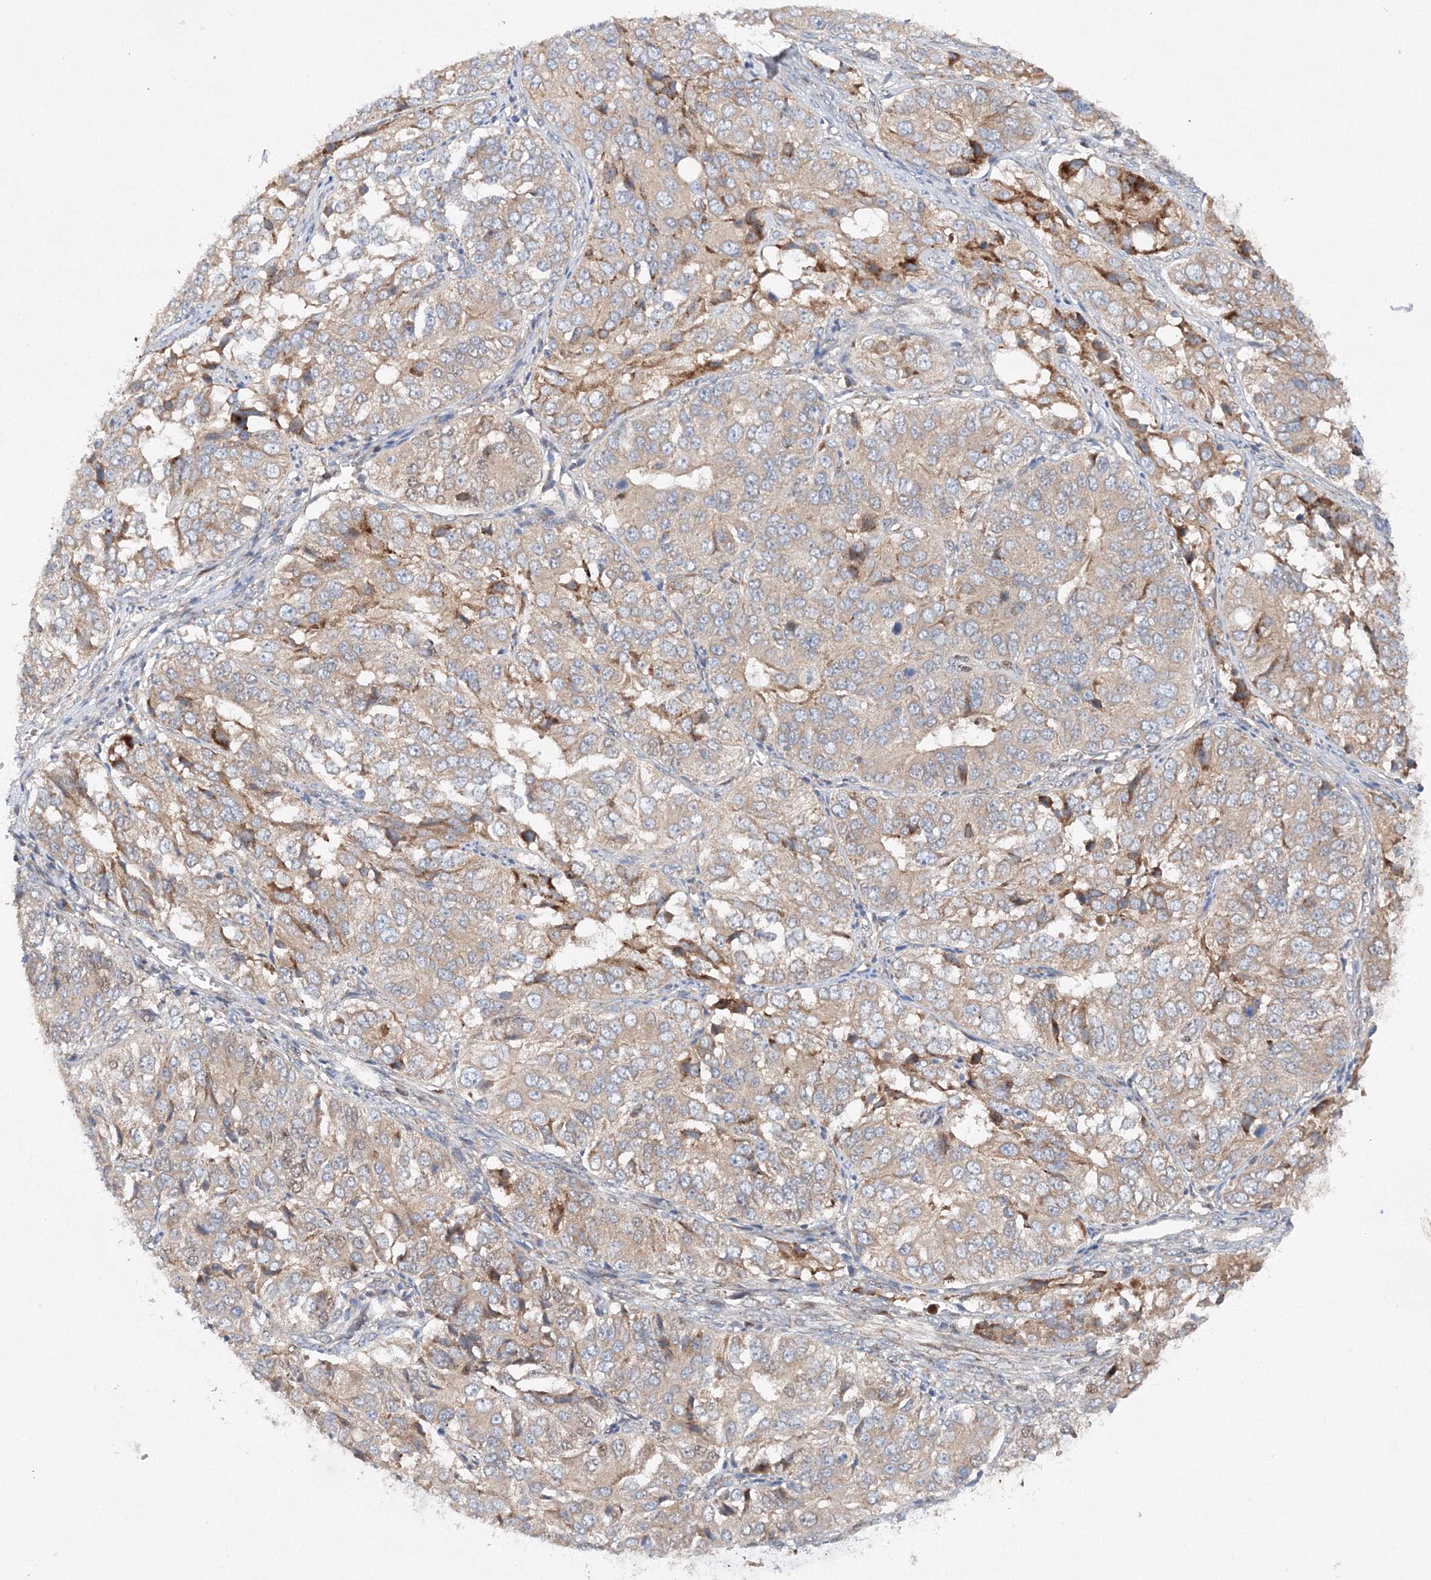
{"staining": {"intensity": "weak", "quantity": "25%-75%", "location": "cytoplasmic/membranous"}, "tissue": "ovarian cancer", "cell_type": "Tumor cells", "image_type": "cancer", "snomed": [{"axis": "morphology", "description": "Carcinoma, endometroid"}, {"axis": "topography", "description": "Ovary"}], "caption": "Immunohistochemistry micrograph of neoplastic tissue: ovarian cancer stained using IHC reveals low levels of weak protein expression localized specifically in the cytoplasmic/membranous of tumor cells, appearing as a cytoplasmic/membranous brown color.", "gene": "SLC36A1", "patient": {"sex": "female", "age": 51}}